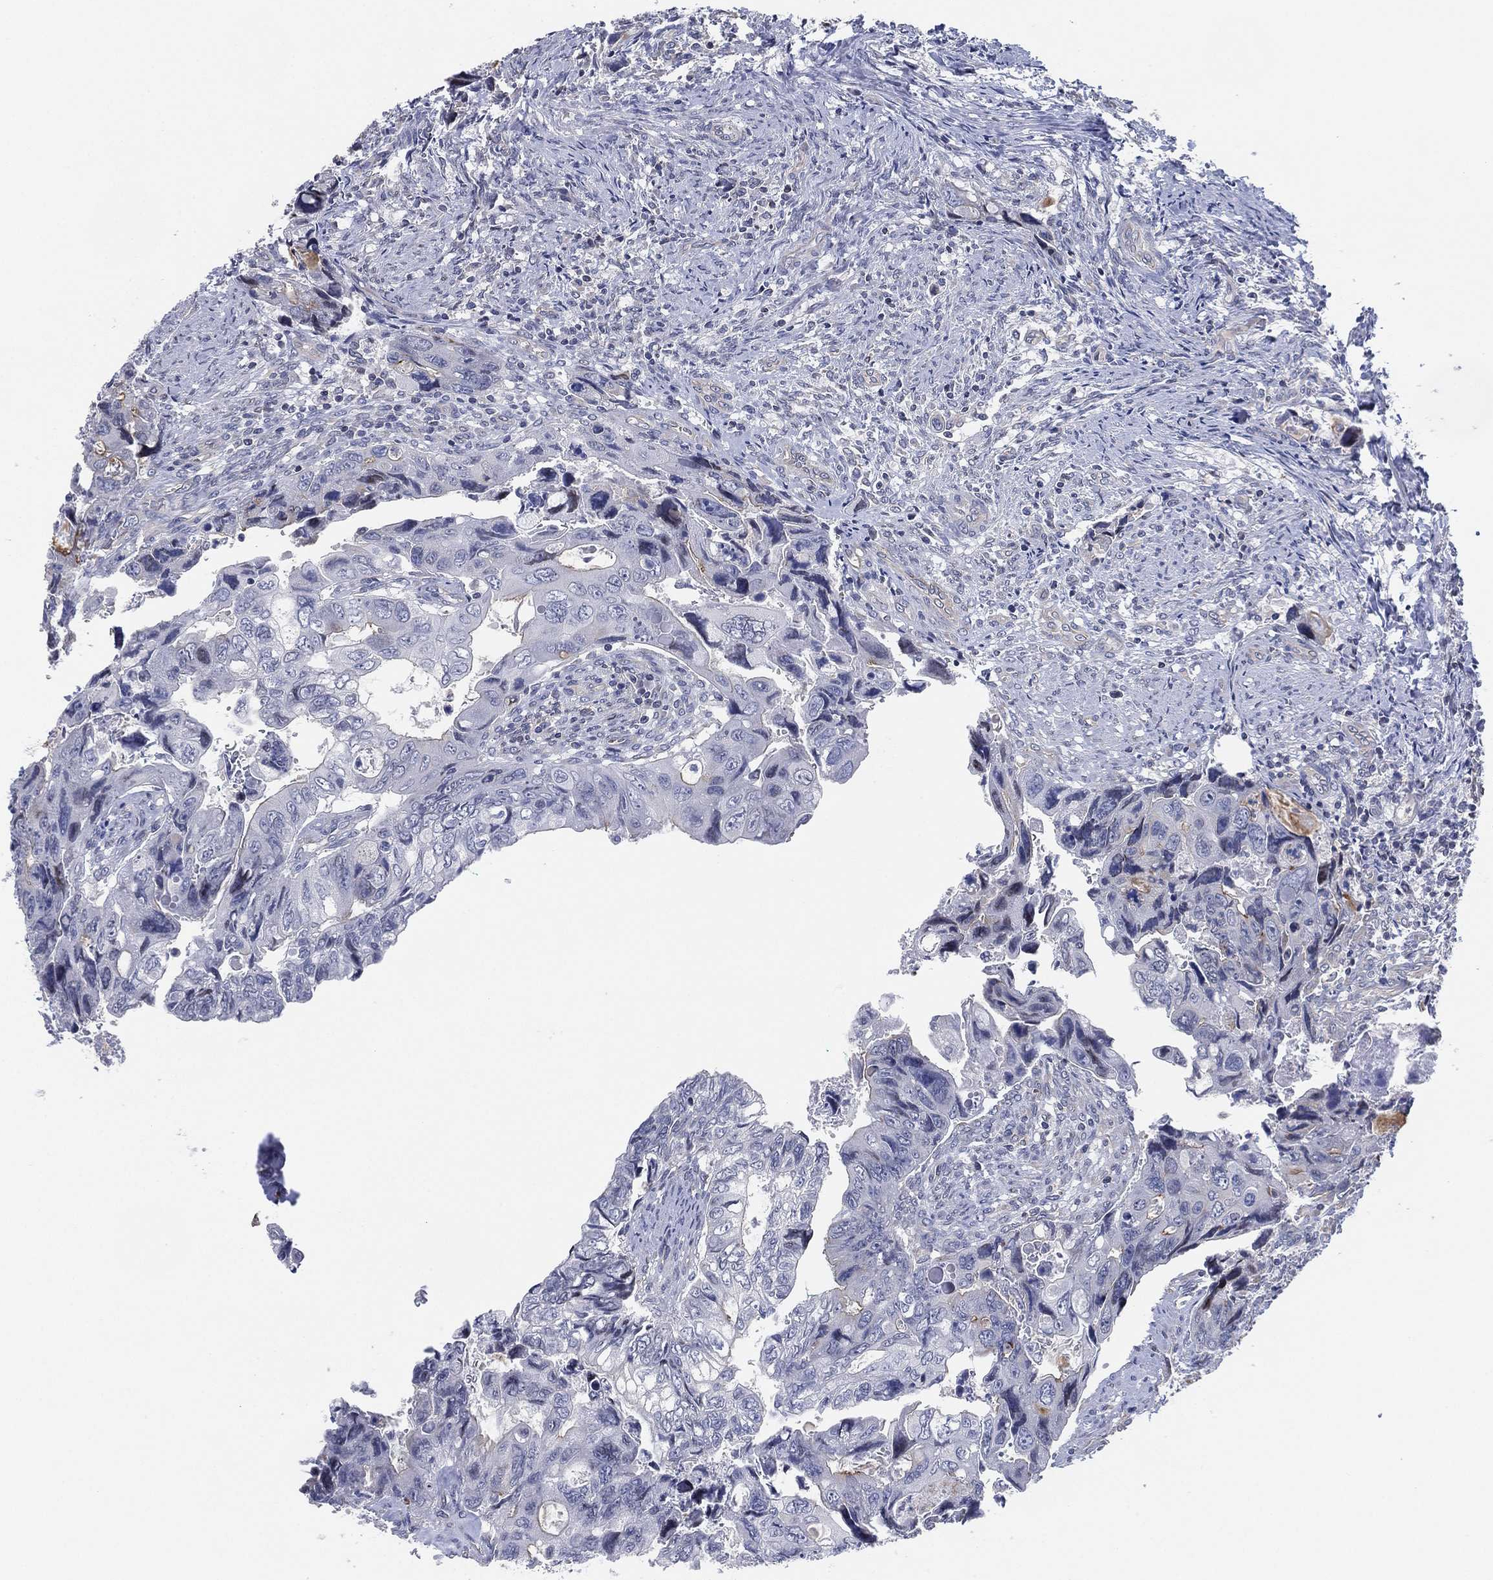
{"staining": {"intensity": "negative", "quantity": "none", "location": "none"}, "tissue": "colorectal cancer", "cell_type": "Tumor cells", "image_type": "cancer", "snomed": [{"axis": "morphology", "description": "Adenocarcinoma, NOS"}, {"axis": "topography", "description": "Rectum"}], "caption": "The IHC photomicrograph has no significant staining in tumor cells of colorectal adenocarcinoma tissue.", "gene": "CFTR", "patient": {"sex": "male", "age": 62}}